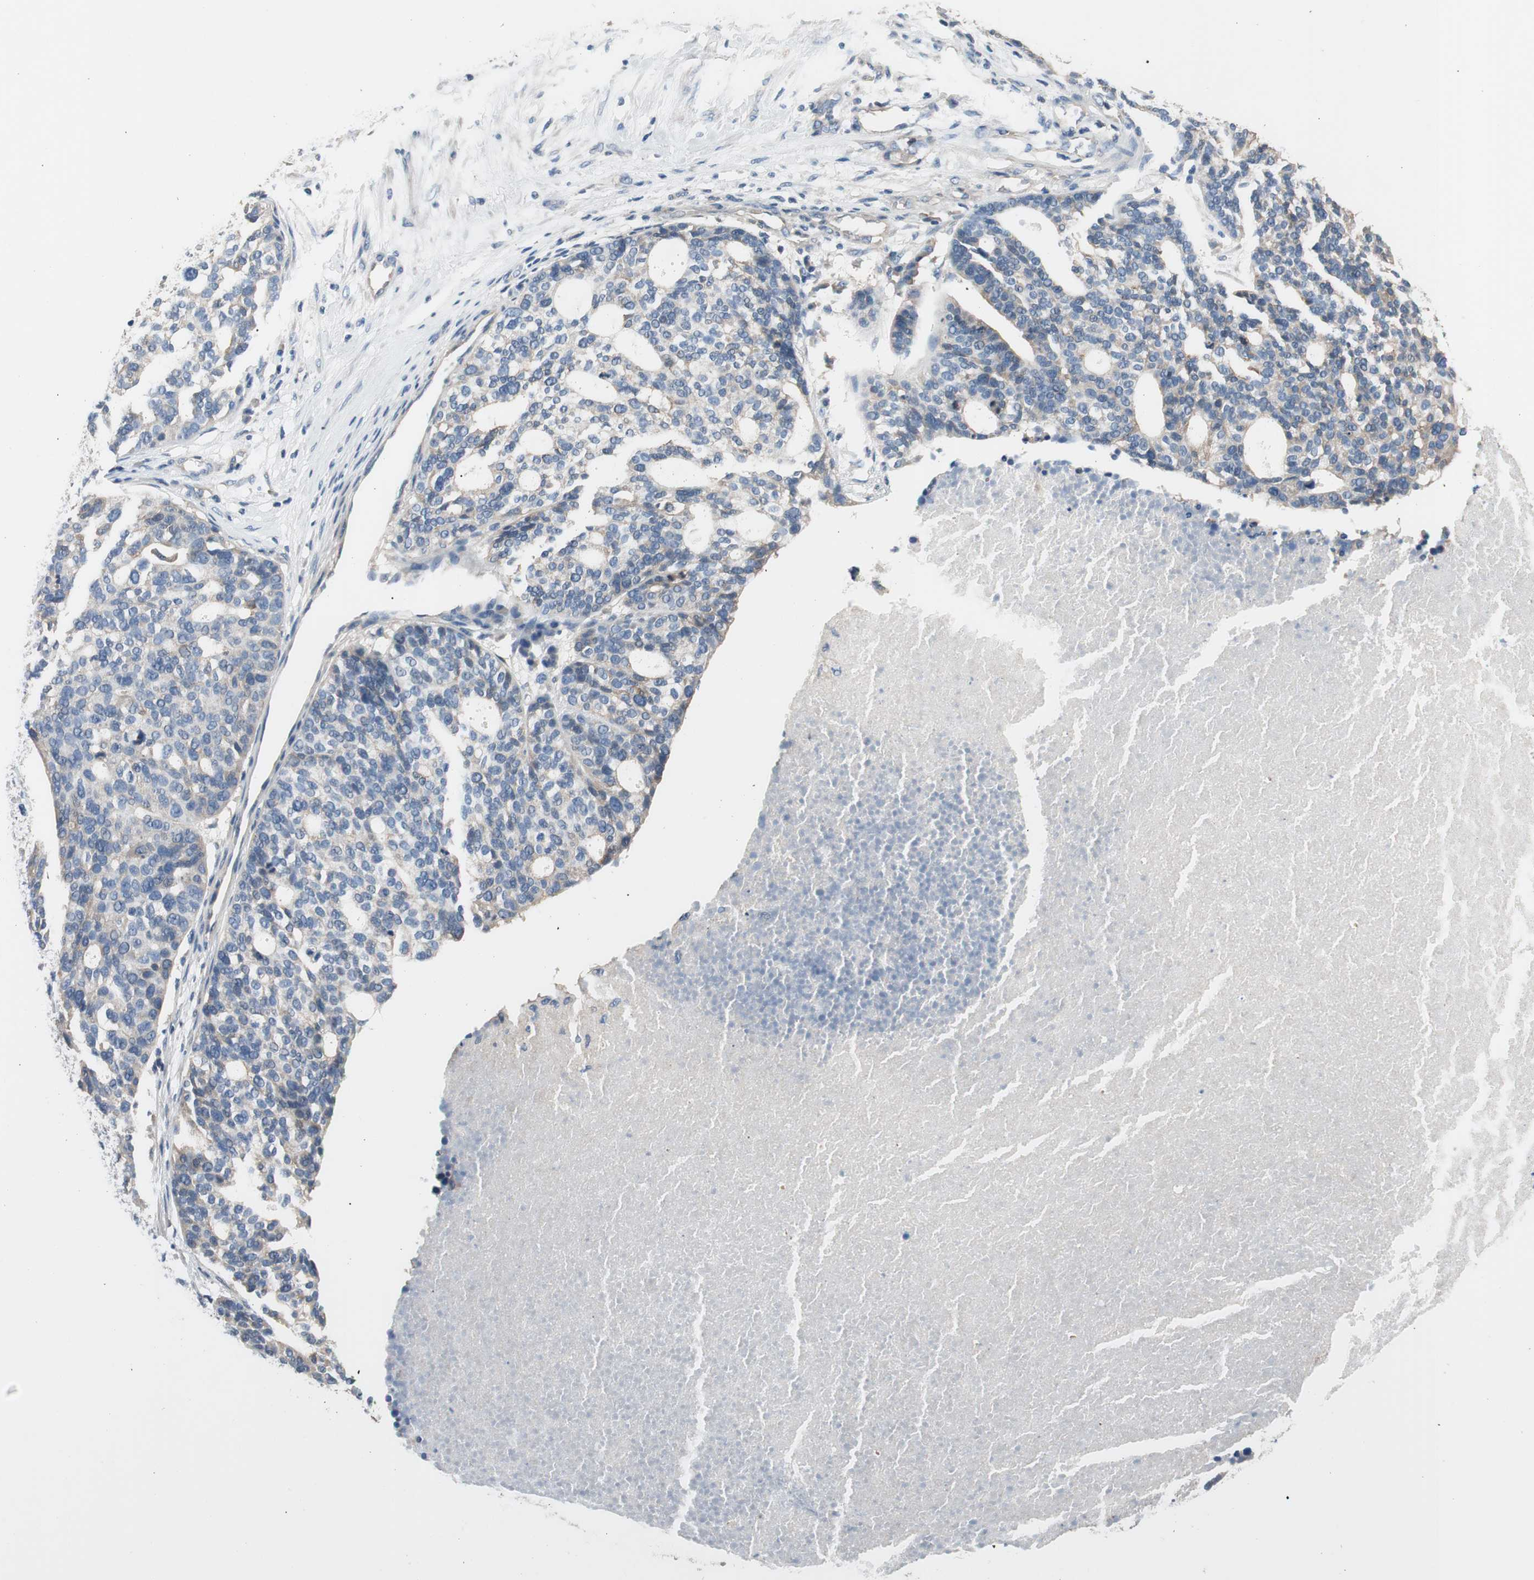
{"staining": {"intensity": "weak", "quantity": "<25%", "location": "cytoplasmic/membranous"}, "tissue": "ovarian cancer", "cell_type": "Tumor cells", "image_type": "cancer", "snomed": [{"axis": "morphology", "description": "Cystadenocarcinoma, serous, NOS"}, {"axis": "topography", "description": "Ovary"}], "caption": "This is a histopathology image of IHC staining of ovarian serous cystadenocarcinoma, which shows no expression in tumor cells.", "gene": "CALML3", "patient": {"sex": "female", "age": 59}}